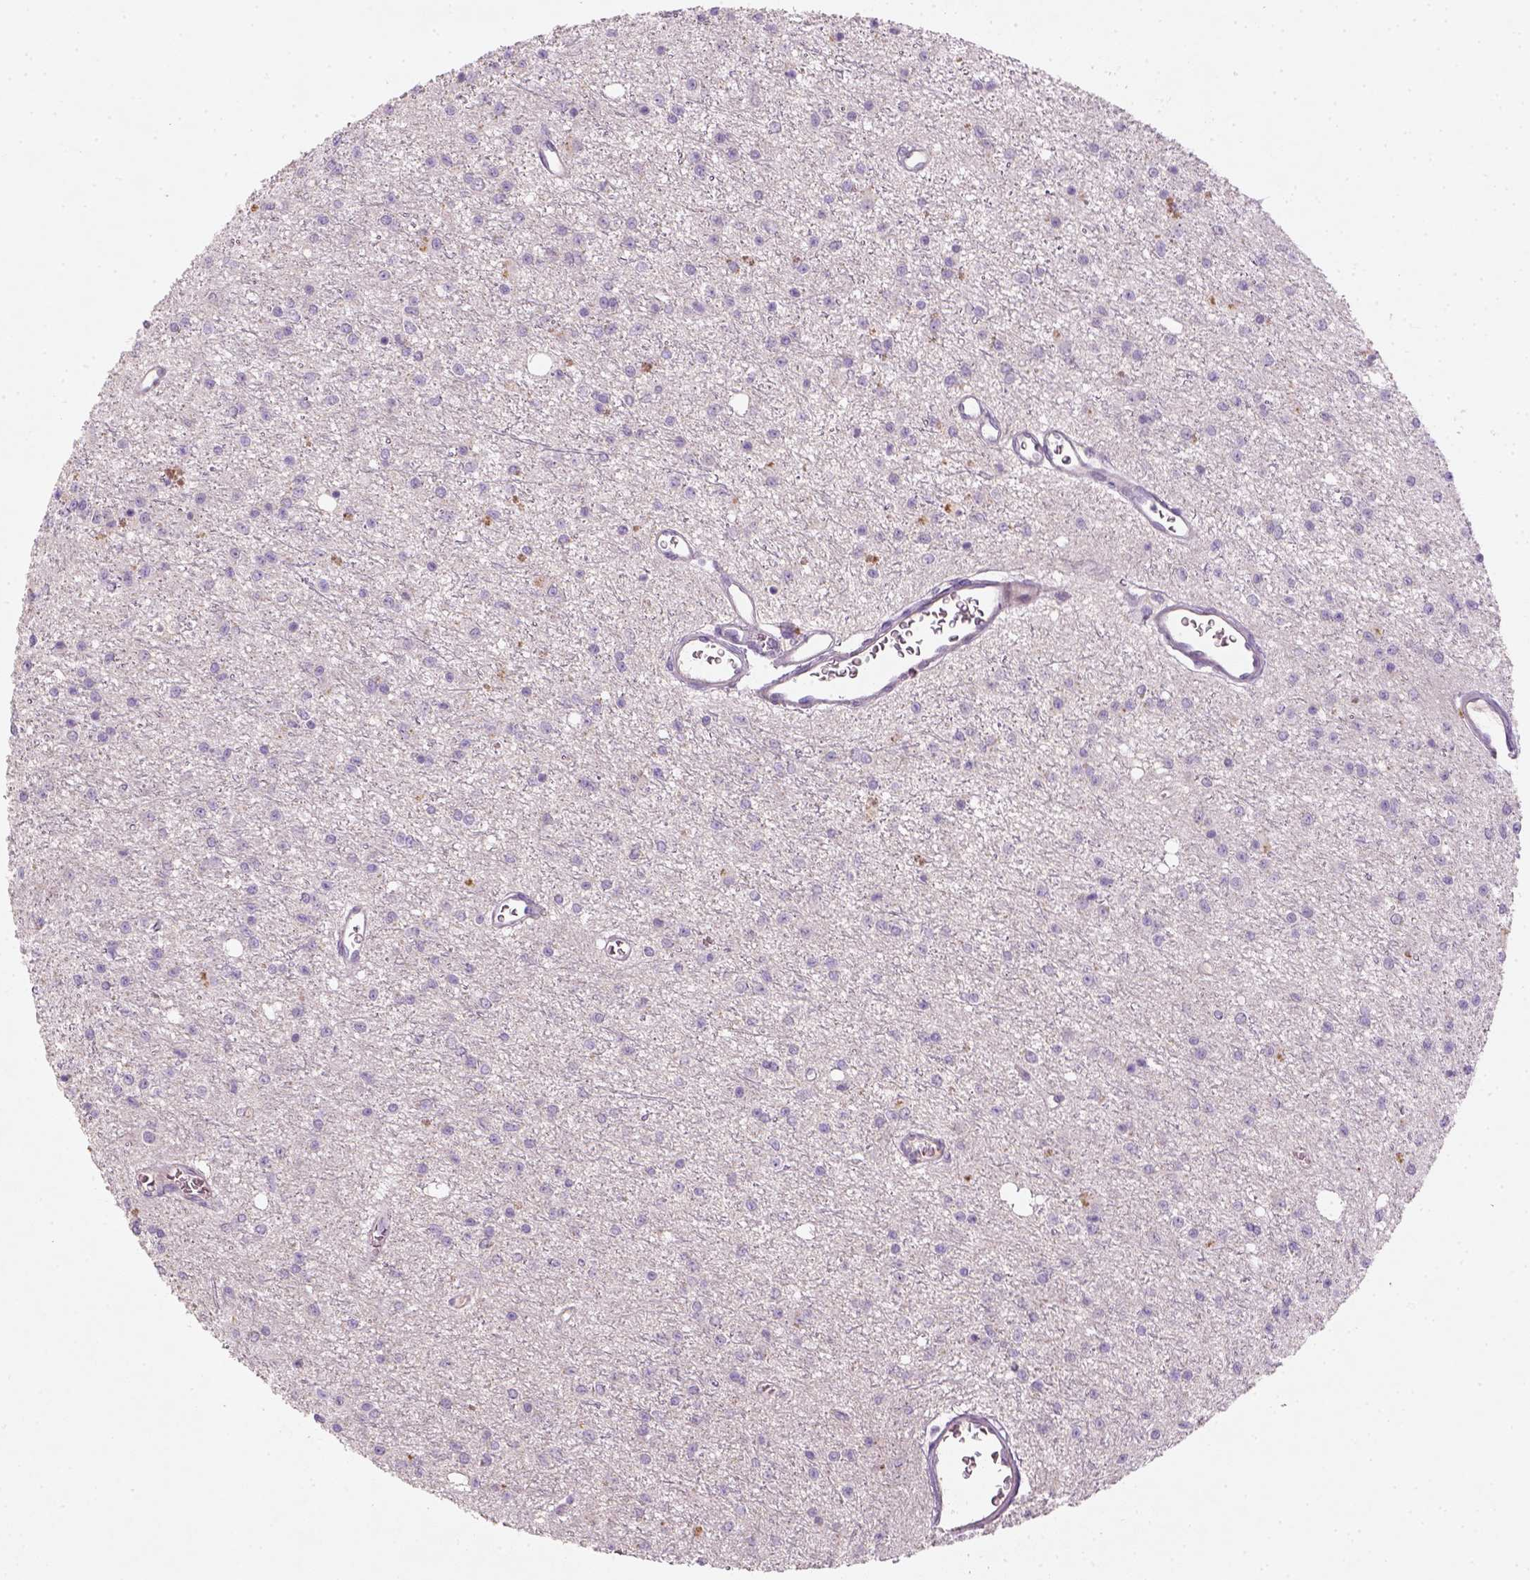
{"staining": {"intensity": "negative", "quantity": "none", "location": "none"}, "tissue": "glioma", "cell_type": "Tumor cells", "image_type": "cancer", "snomed": [{"axis": "morphology", "description": "Glioma, malignant, Low grade"}, {"axis": "topography", "description": "Brain"}], "caption": "Immunohistochemistry (IHC) photomicrograph of human glioma stained for a protein (brown), which demonstrates no positivity in tumor cells. The staining was performed using DAB to visualize the protein expression in brown, while the nuclei were stained in blue with hematoxylin (Magnification: 20x).", "gene": "NUDT6", "patient": {"sex": "female", "age": 45}}